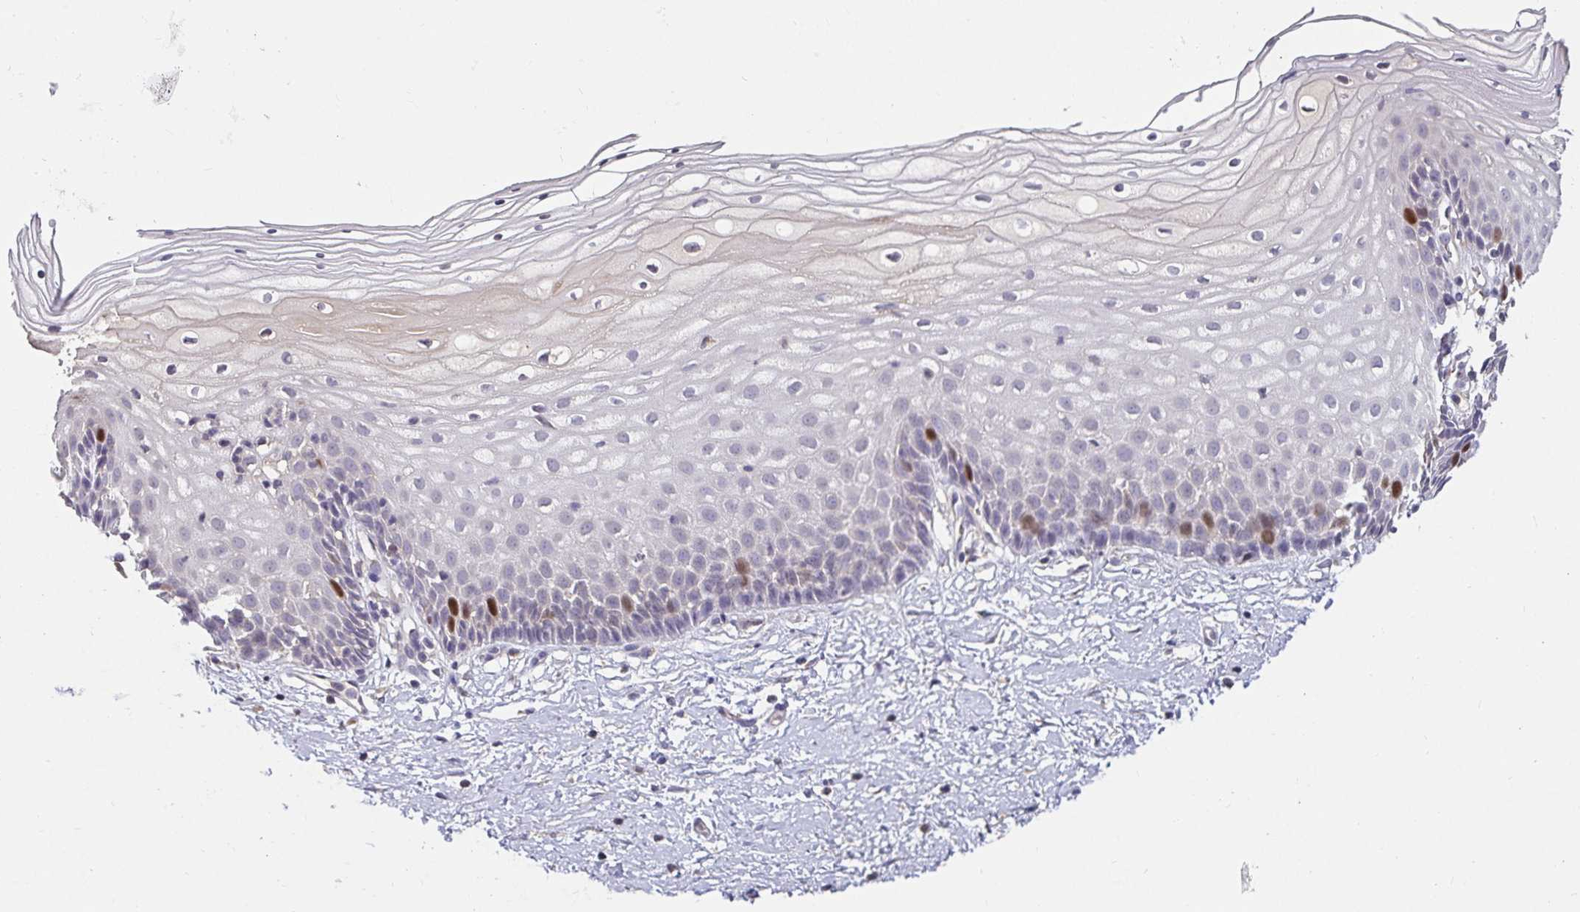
{"staining": {"intensity": "negative", "quantity": "none", "location": "none"}, "tissue": "cervix", "cell_type": "Glandular cells", "image_type": "normal", "snomed": [{"axis": "morphology", "description": "Normal tissue, NOS"}, {"axis": "topography", "description": "Cervix"}], "caption": "Protein analysis of normal cervix exhibits no significant staining in glandular cells. Brightfield microscopy of immunohistochemistry (IHC) stained with DAB (3,3'-diaminobenzidine) (brown) and hematoxylin (blue), captured at high magnification.", "gene": "ANLN", "patient": {"sex": "female", "age": 36}}